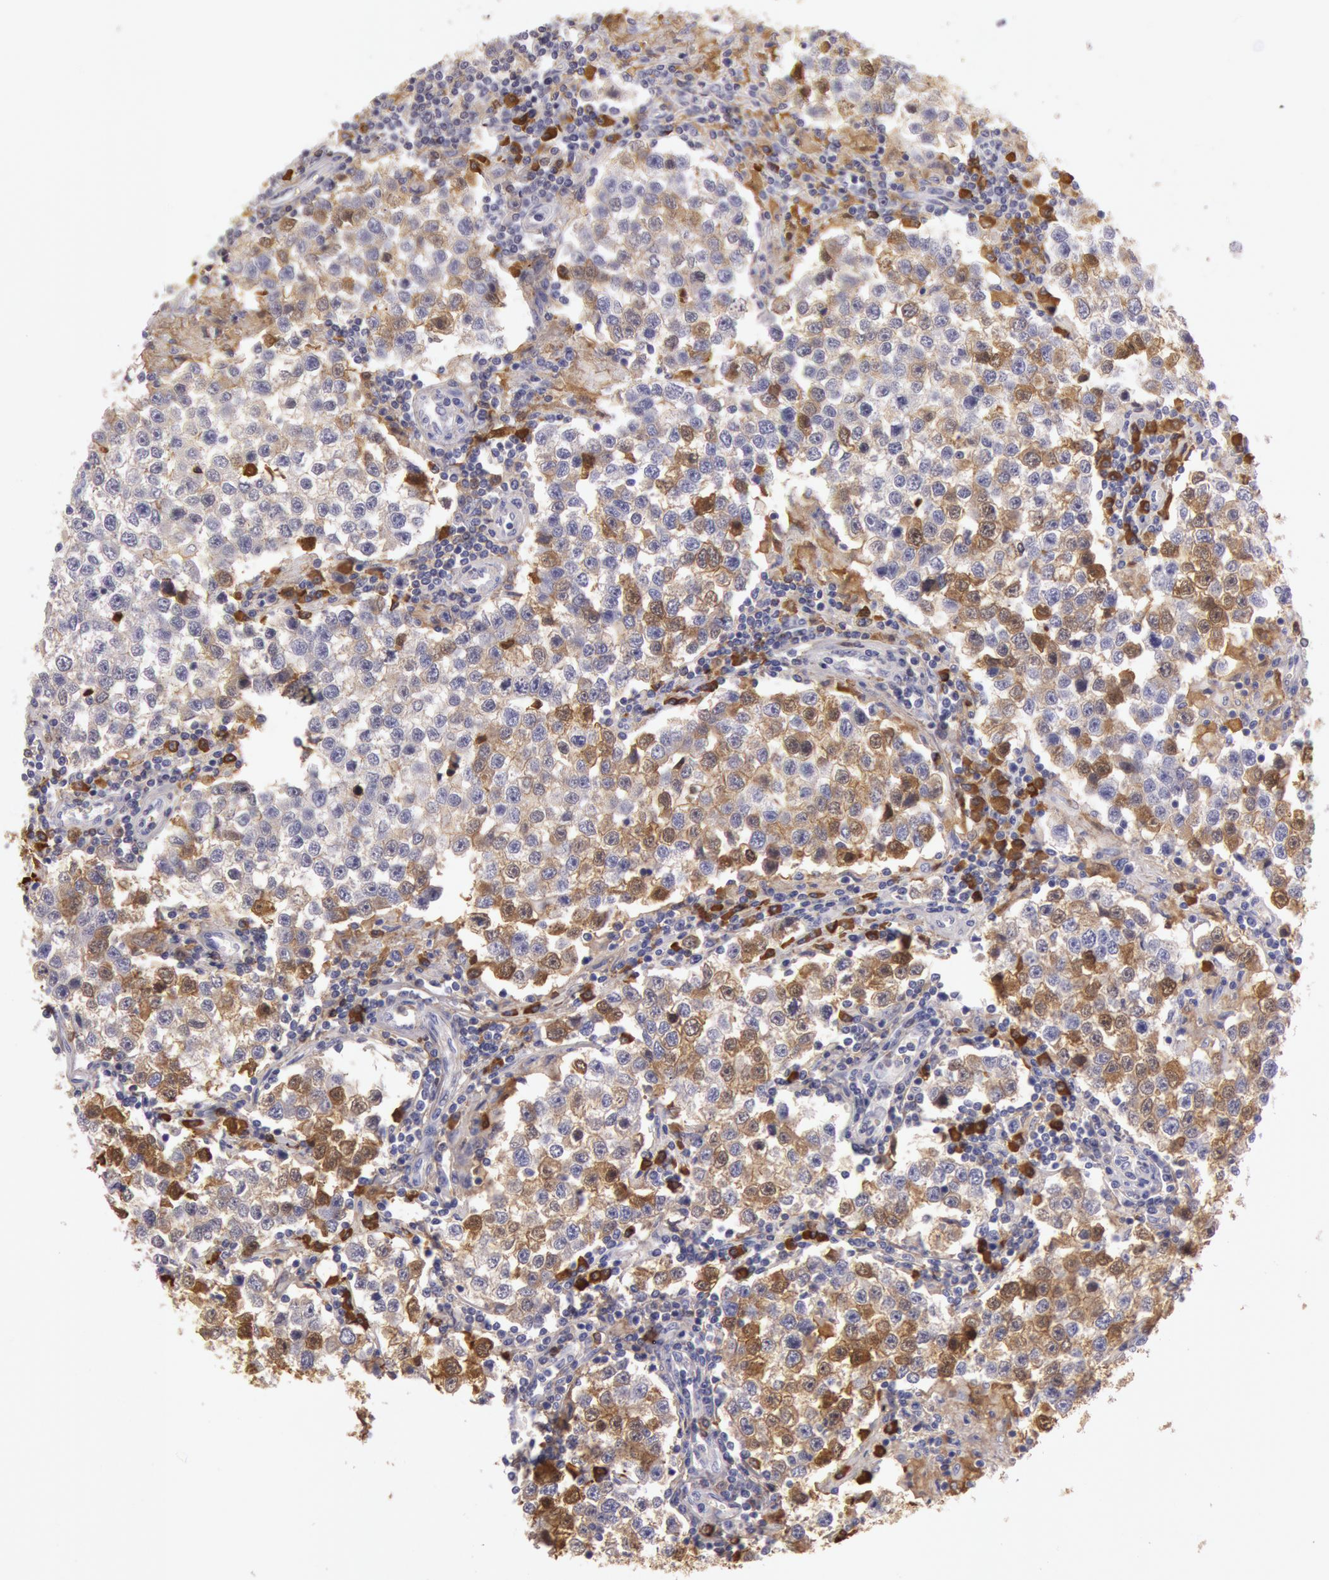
{"staining": {"intensity": "moderate", "quantity": "25%-75%", "location": "cytoplasmic/membranous"}, "tissue": "testis cancer", "cell_type": "Tumor cells", "image_type": "cancer", "snomed": [{"axis": "morphology", "description": "Seminoma, NOS"}, {"axis": "topography", "description": "Testis"}], "caption": "High-power microscopy captured an immunohistochemistry histopathology image of seminoma (testis), revealing moderate cytoplasmic/membranous staining in about 25%-75% of tumor cells. (DAB (3,3'-diaminobenzidine) = brown stain, brightfield microscopy at high magnification).", "gene": "IGHG1", "patient": {"sex": "male", "age": 36}}